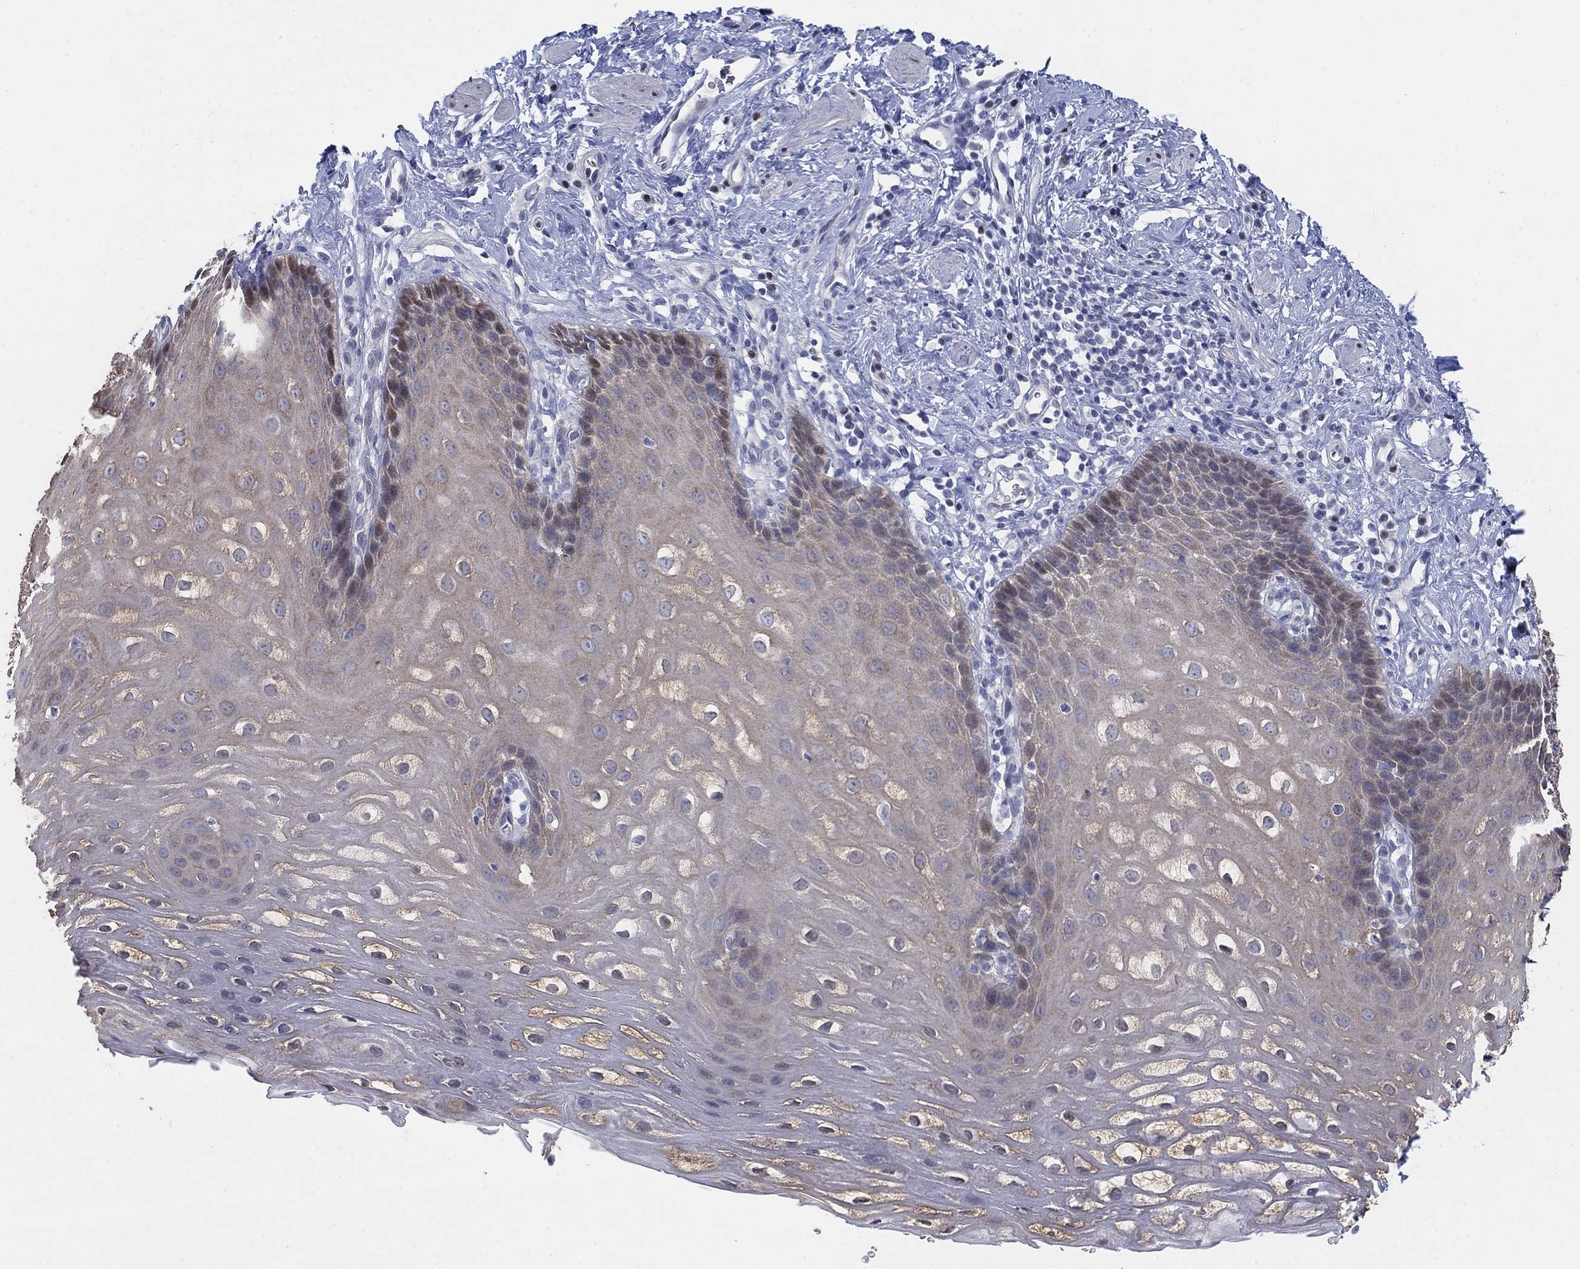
{"staining": {"intensity": "moderate", "quantity": "<25%", "location": "nuclear"}, "tissue": "esophagus", "cell_type": "Squamous epithelial cells", "image_type": "normal", "snomed": [{"axis": "morphology", "description": "Normal tissue, NOS"}, {"axis": "topography", "description": "Esophagus"}], "caption": "Immunohistochemistry (IHC) staining of benign esophagus, which exhibits low levels of moderate nuclear expression in about <25% of squamous epithelial cells indicating moderate nuclear protein expression. The staining was performed using DAB (brown) for protein detection and nuclei were counterstained in hematoxylin (blue).", "gene": "MYO3A", "patient": {"sex": "male", "age": 64}}